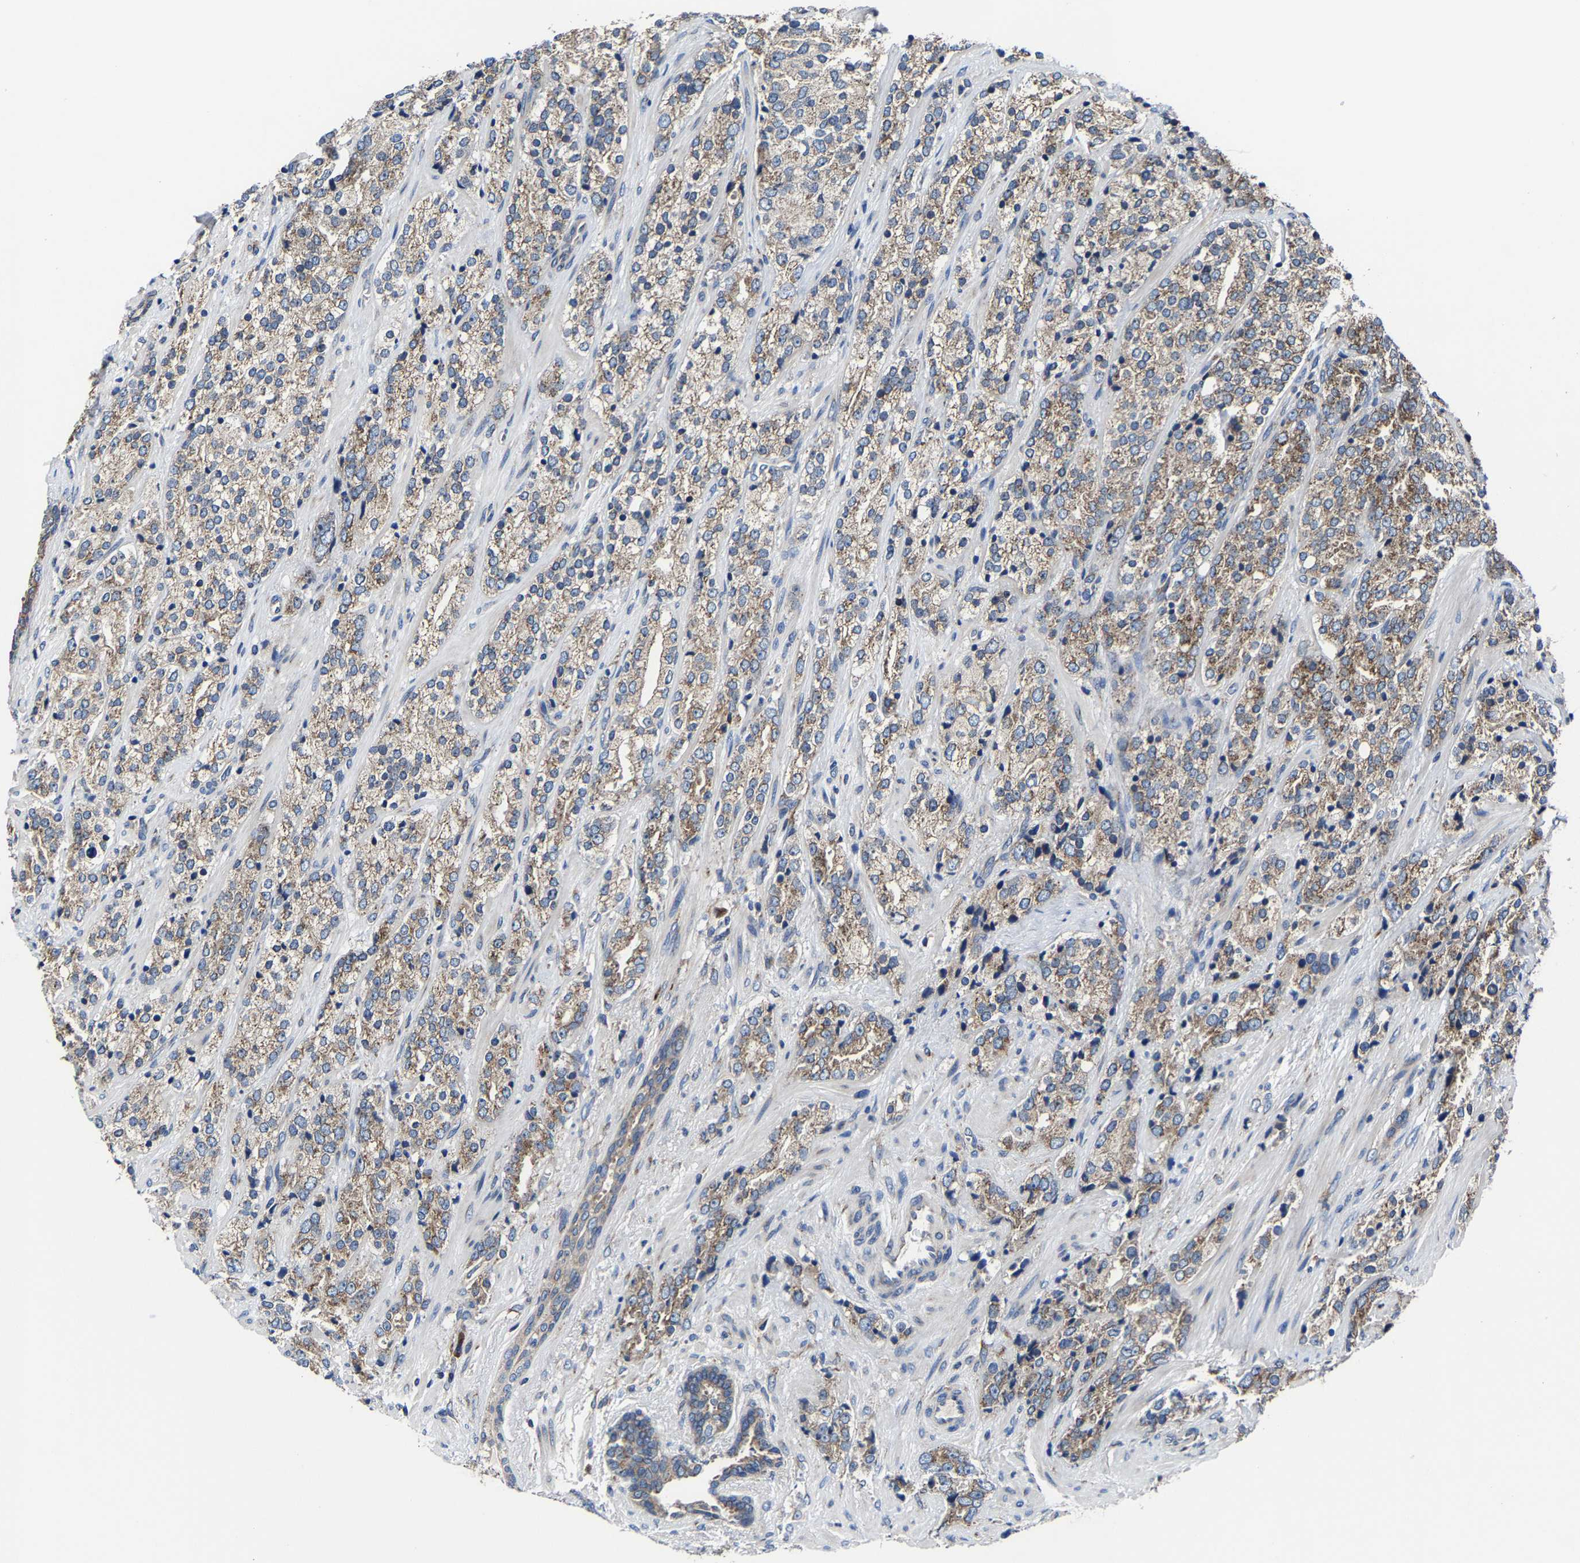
{"staining": {"intensity": "moderate", "quantity": ">75%", "location": "cytoplasmic/membranous"}, "tissue": "prostate cancer", "cell_type": "Tumor cells", "image_type": "cancer", "snomed": [{"axis": "morphology", "description": "Adenocarcinoma, High grade"}, {"axis": "topography", "description": "Prostate"}], "caption": "Immunohistochemistry (IHC) of prostate high-grade adenocarcinoma reveals medium levels of moderate cytoplasmic/membranous expression in approximately >75% of tumor cells.", "gene": "EBAG9", "patient": {"sex": "male", "age": 71}}